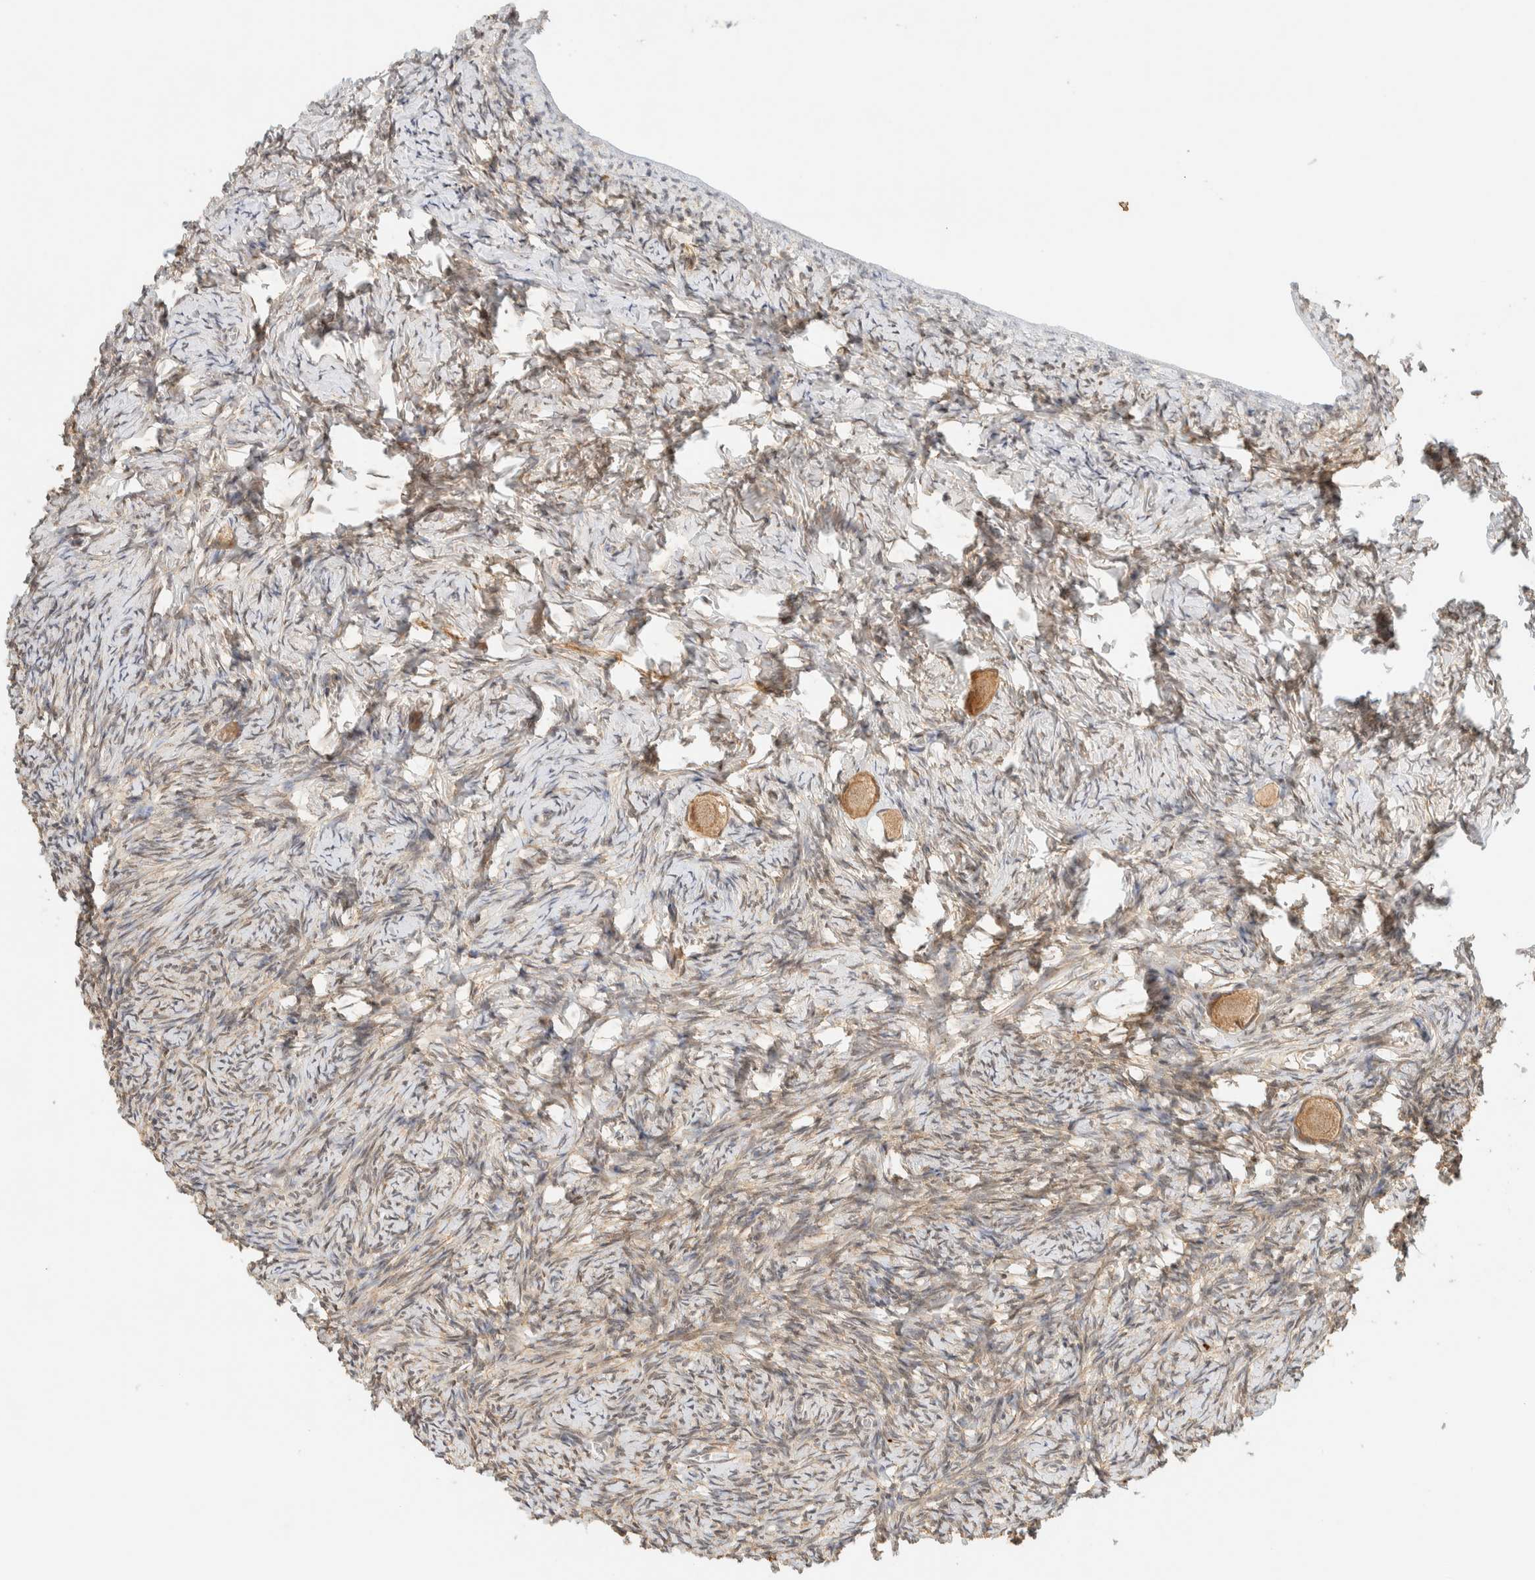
{"staining": {"intensity": "moderate", "quantity": ">75%", "location": "cytoplasmic/membranous"}, "tissue": "ovary", "cell_type": "Follicle cells", "image_type": "normal", "snomed": [{"axis": "morphology", "description": "Normal tissue, NOS"}, {"axis": "topography", "description": "Ovary"}], "caption": "Human ovary stained with a brown dye reveals moderate cytoplasmic/membranous positive staining in about >75% of follicle cells.", "gene": "KIFAP3", "patient": {"sex": "female", "age": 27}}